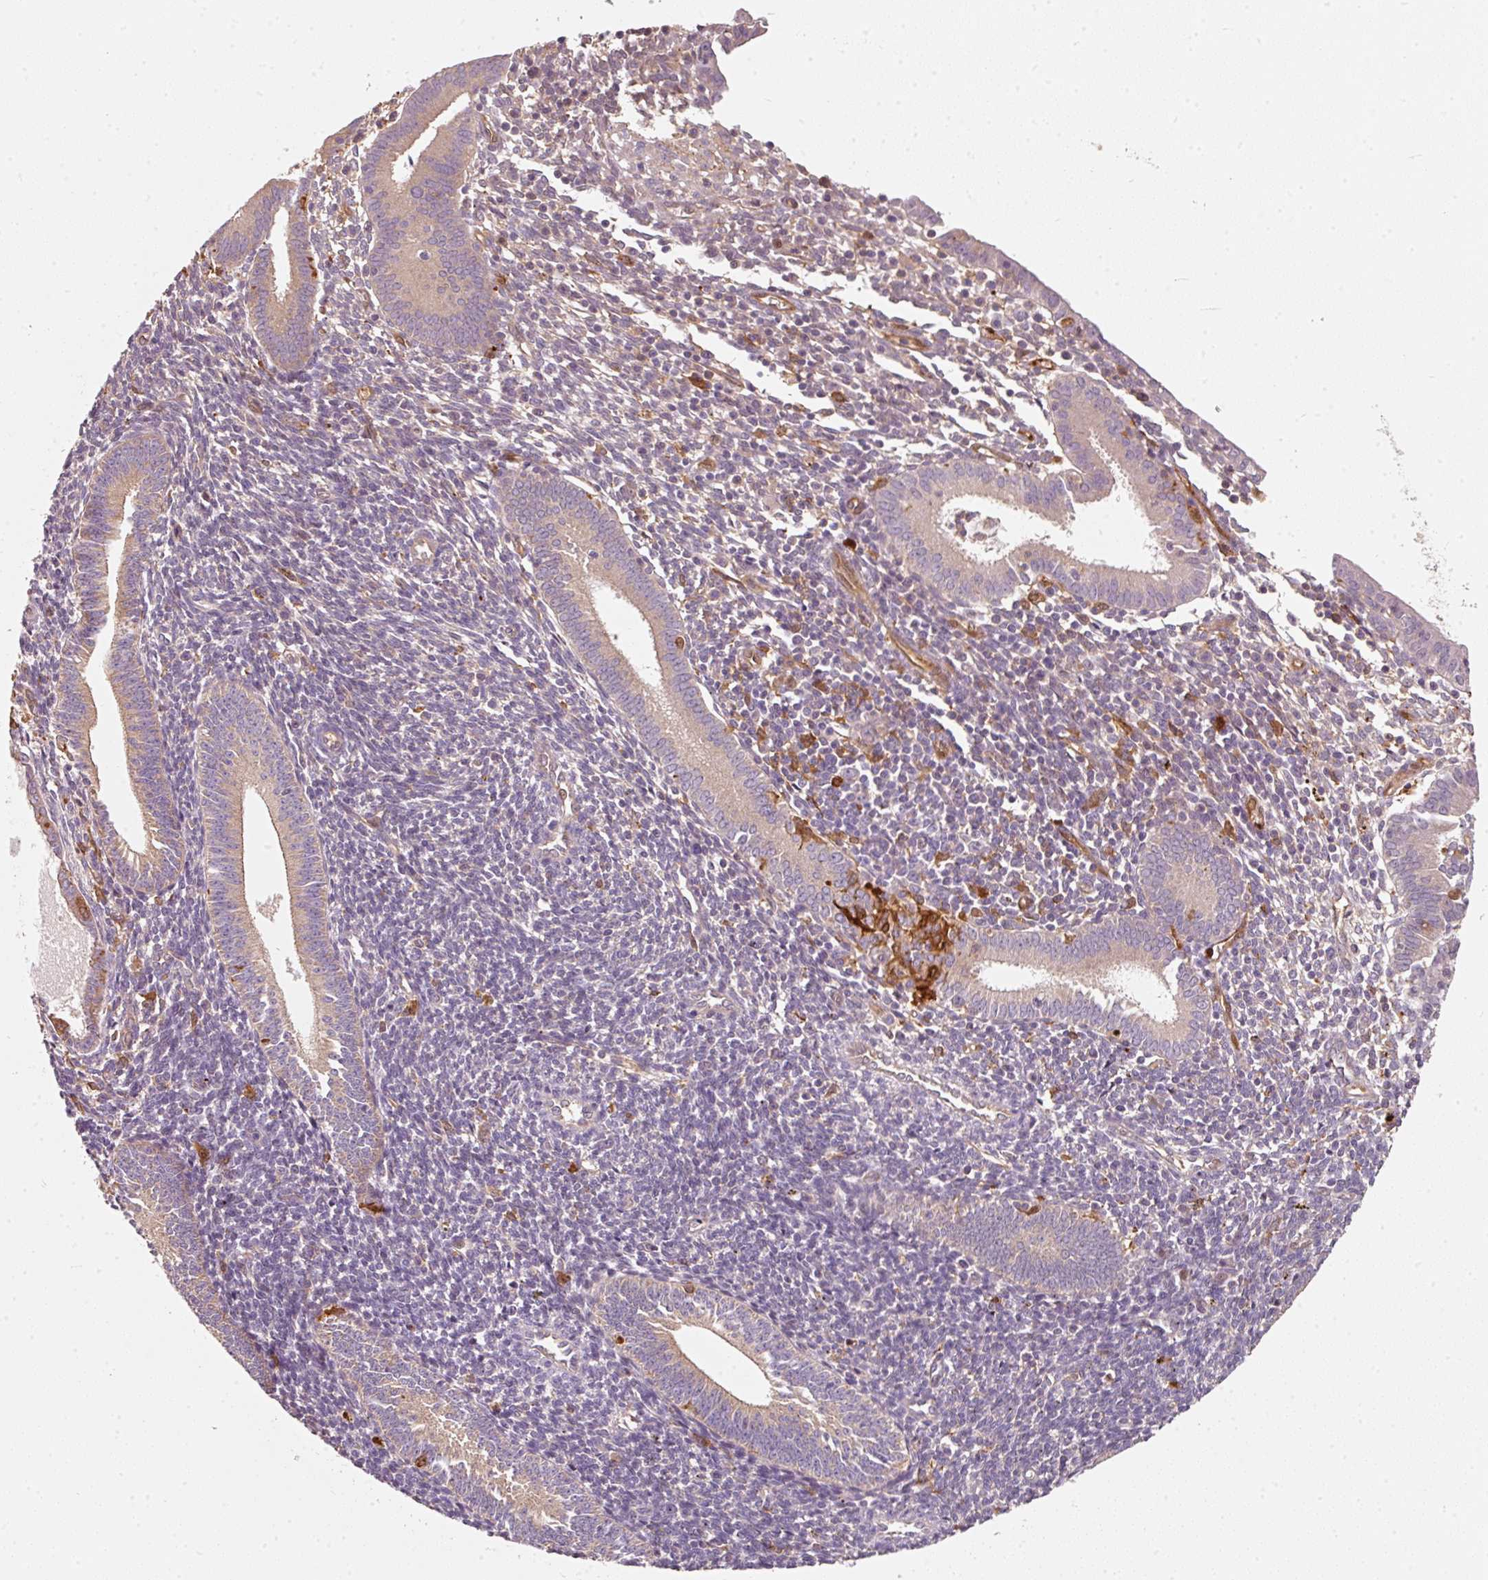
{"staining": {"intensity": "negative", "quantity": "none", "location": "none"}, "tissue": "endometrium", "cell_type": "Cells in endometrial stroma", "image_type": "normal", "snomed": [{"axis": "morphology", "description": "Normal tissue, NOS"}, {"axis": "topography", "description": "Endometrium"}], "caption": "Endometrium was stained to show a protein in brown. There is no significant positivity in cells in endometrial stroma. (DAB (3,3'-diaminobenzidine) IHC, high magnification).", "gene": "IQGAP2", "patient": {"sex": "female", "age": 41}}